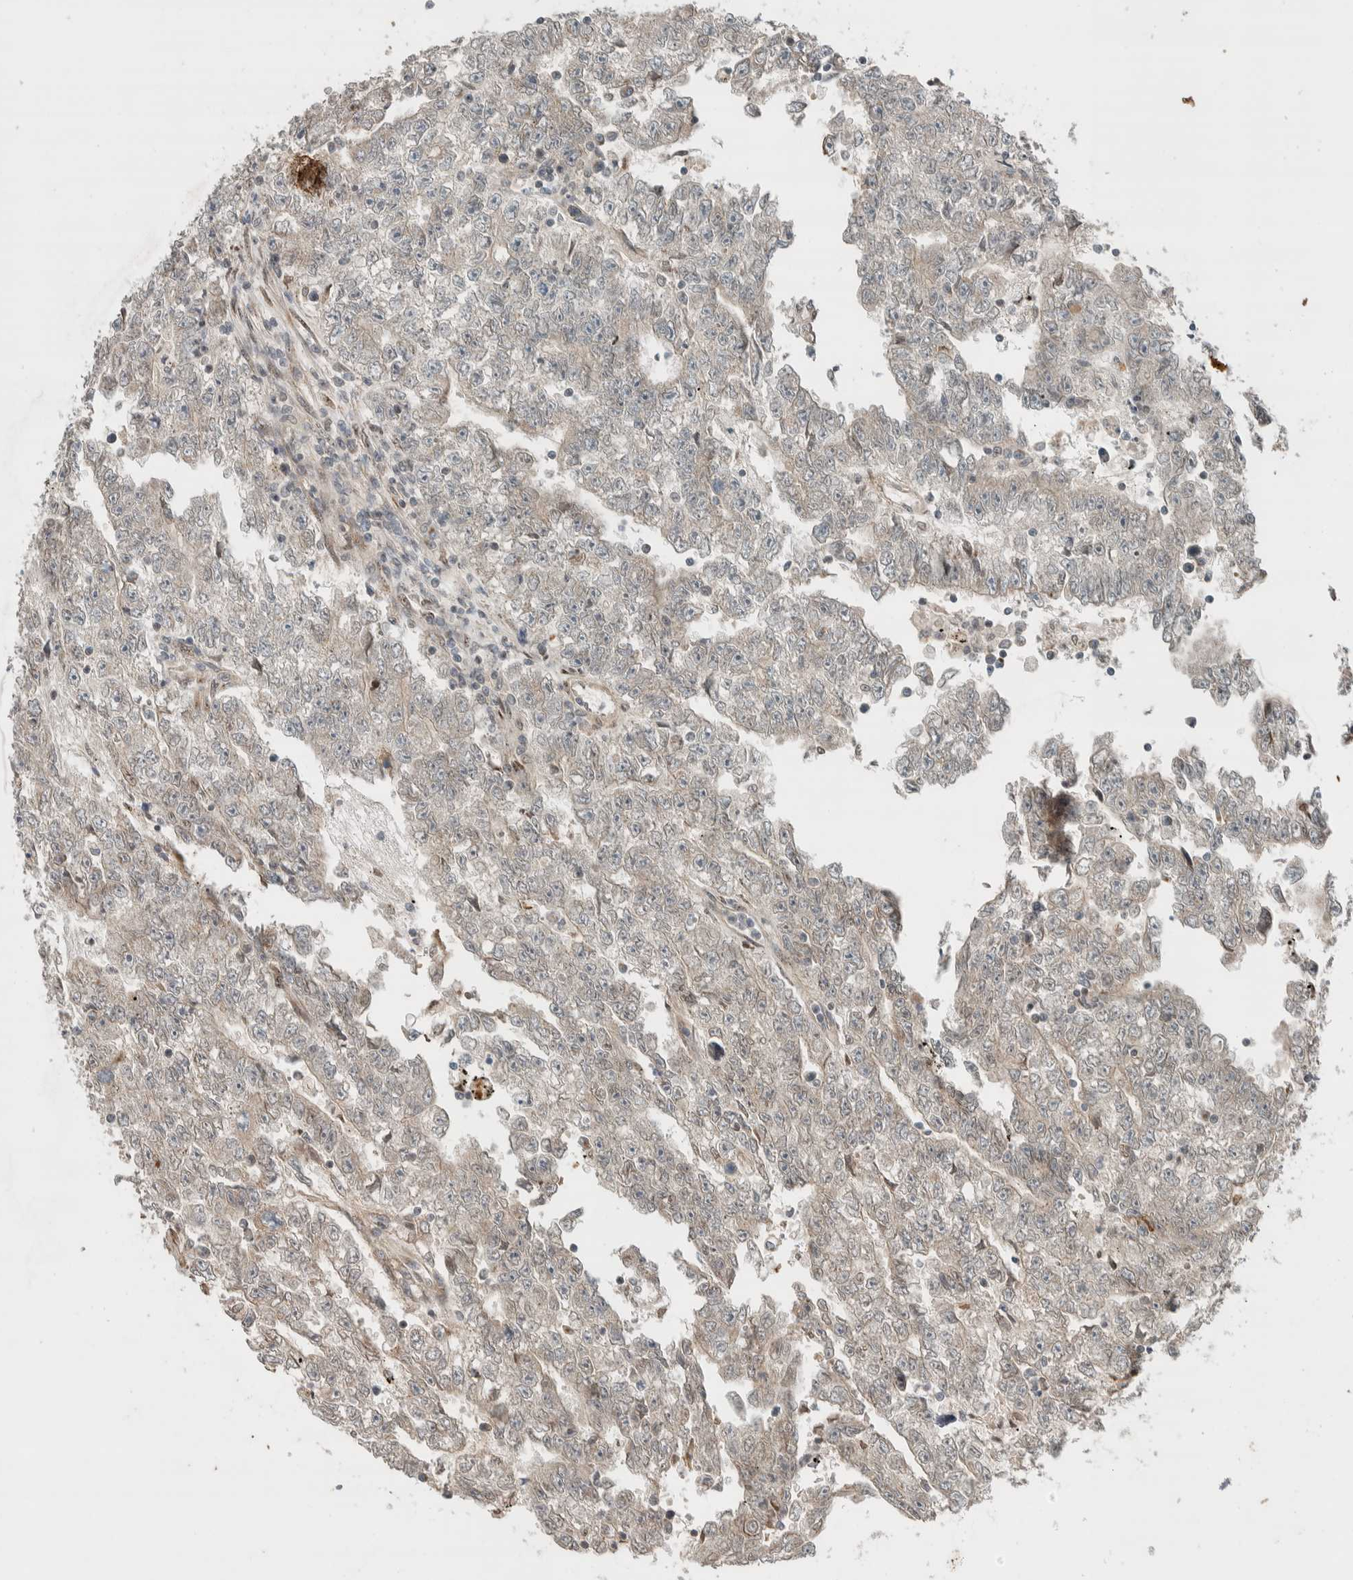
{"staining": {"intensity": "negative", "quantity": "none", "location": "none"}, "tissue": "testis cancer", "cell_type": "Tumor cells", "image_type": "cancer", "snomed": [{"axis": "morphology", "description": "Carcinoma, Embryonal, NOS"}, {"axis": "topography", "description": "Testis"}], "caption": "There is no significant expression in tumor cells of testis cancer (embryonal carcinoma).", "gene": "STXBP4", "patient": {"sex": "male", "age": 25}}